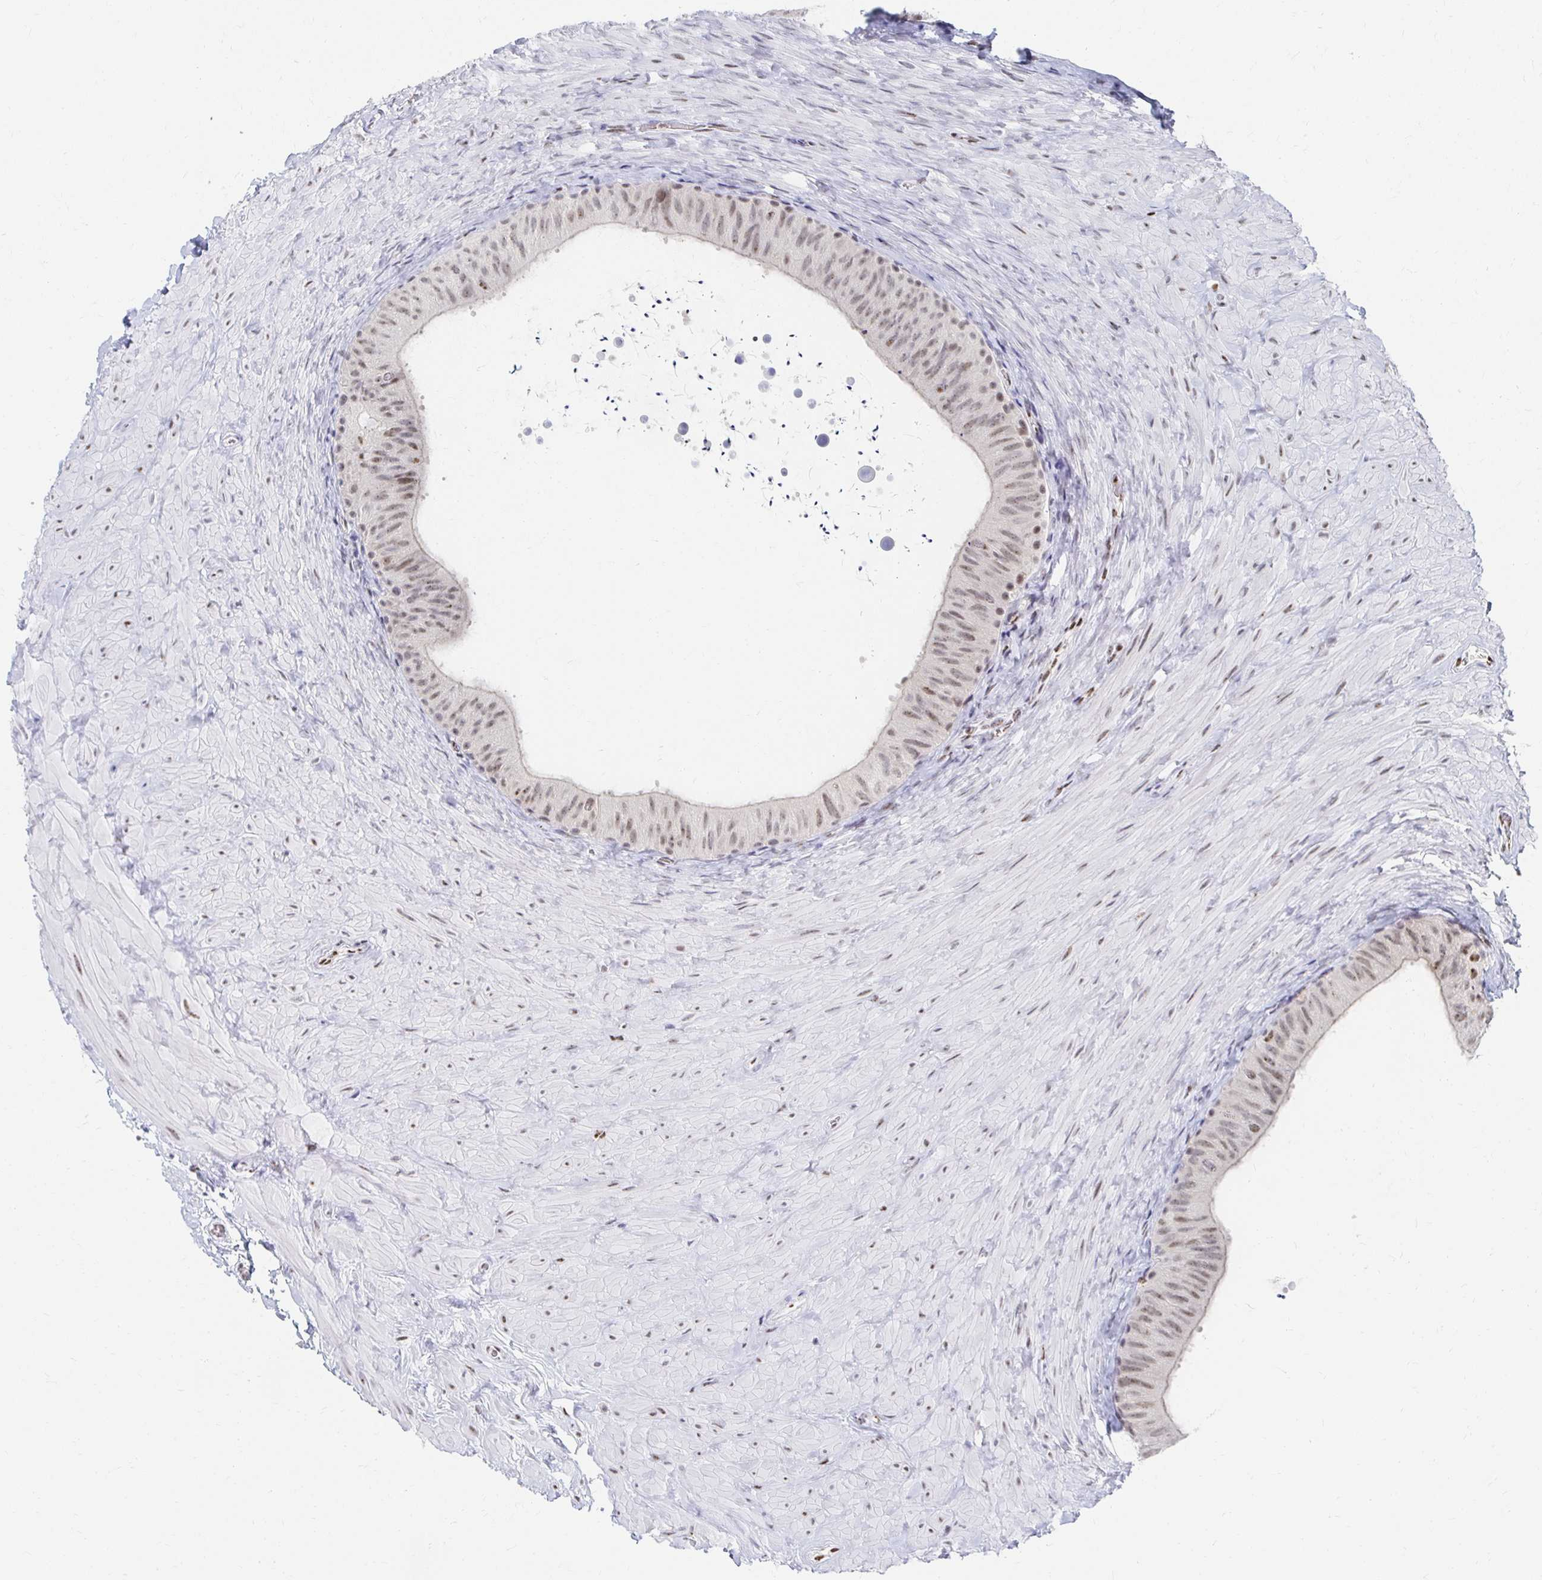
{"staining": {"intensity": "moderate", "quantity": "25%-75%", "location": "nuclear"}, "tissue": "epididymis", "cell_type": "Glandular cells", "image_type": "normal", "snomed": [{"axis": "morphology", "description": "Normal tissue, NOS"}, {"axis": "topography", "description": "Epididymis, spermatic cord, NOS"}, {"axis": "topography", "description": "Epididymis"}], "caption": "High-power microscopy captured an immunohistochemistry (IHC) photomicrograph of normal epididymis, revealing moderate nuclear positivity in approximately 25%-75% of glandular cells.", "gene": "CLIC3", "patient": {"sex": "male", "age": 31}}